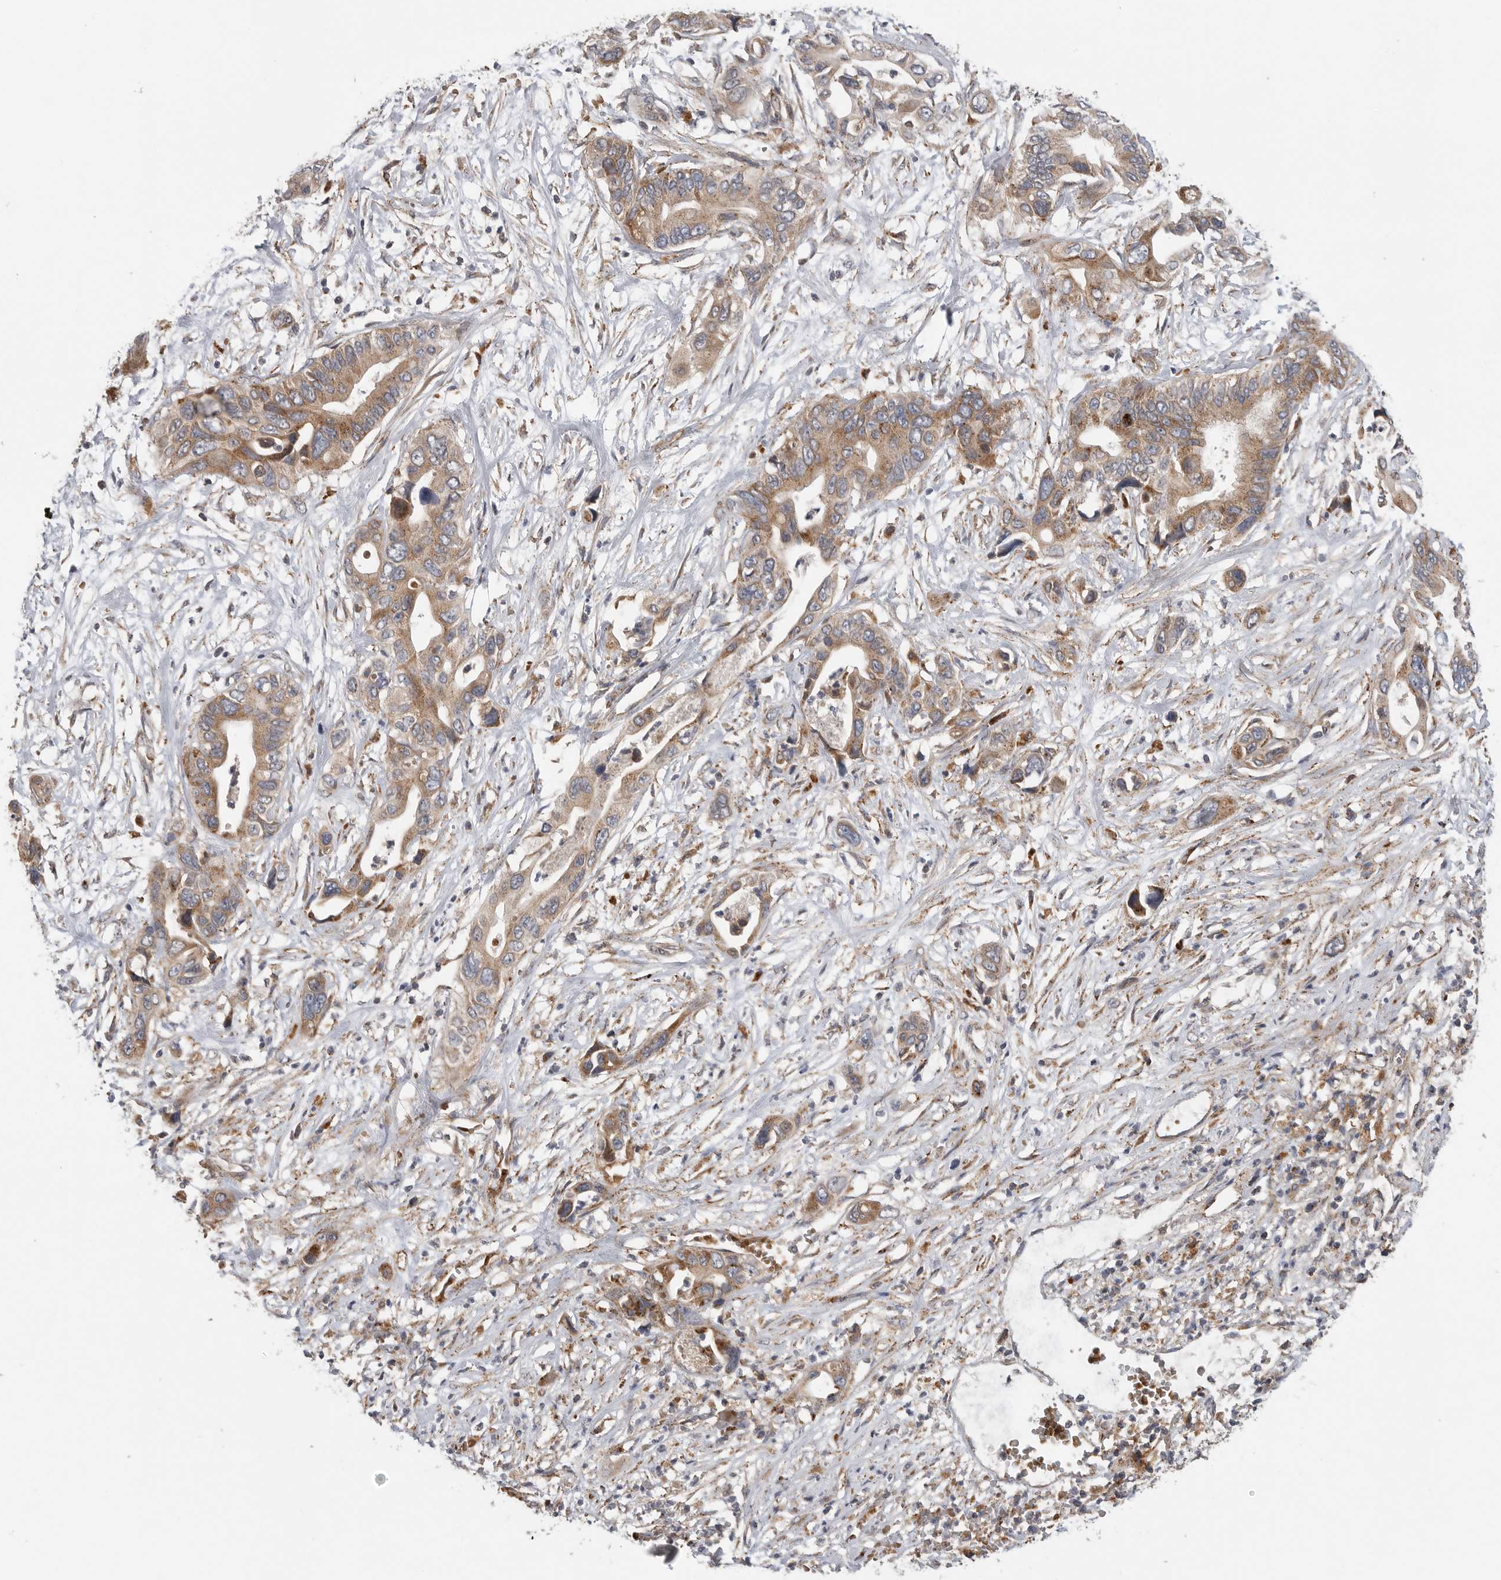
{"staining": {"intensity": "moderate", "quantity": ">75%", "location": "cytoplasmic/membranous"}, "tissue": "pancreatic cancer", "cell_type": "Tumor cells", "image_type": "cancer", "snomed": [{"axis": "morphology", "description": "Adenocarcinoma, NOS"}, {"axis": "topography", "description": "Pancreas"}], "caption": "Tumor cells demonstrate medium levels of moderate cytoplasmic/membranous positivity in approximately >75% of cells in pancreatic cancer.", "gene": "GALNS", "patient": {"sex": "male", "age": 66}}